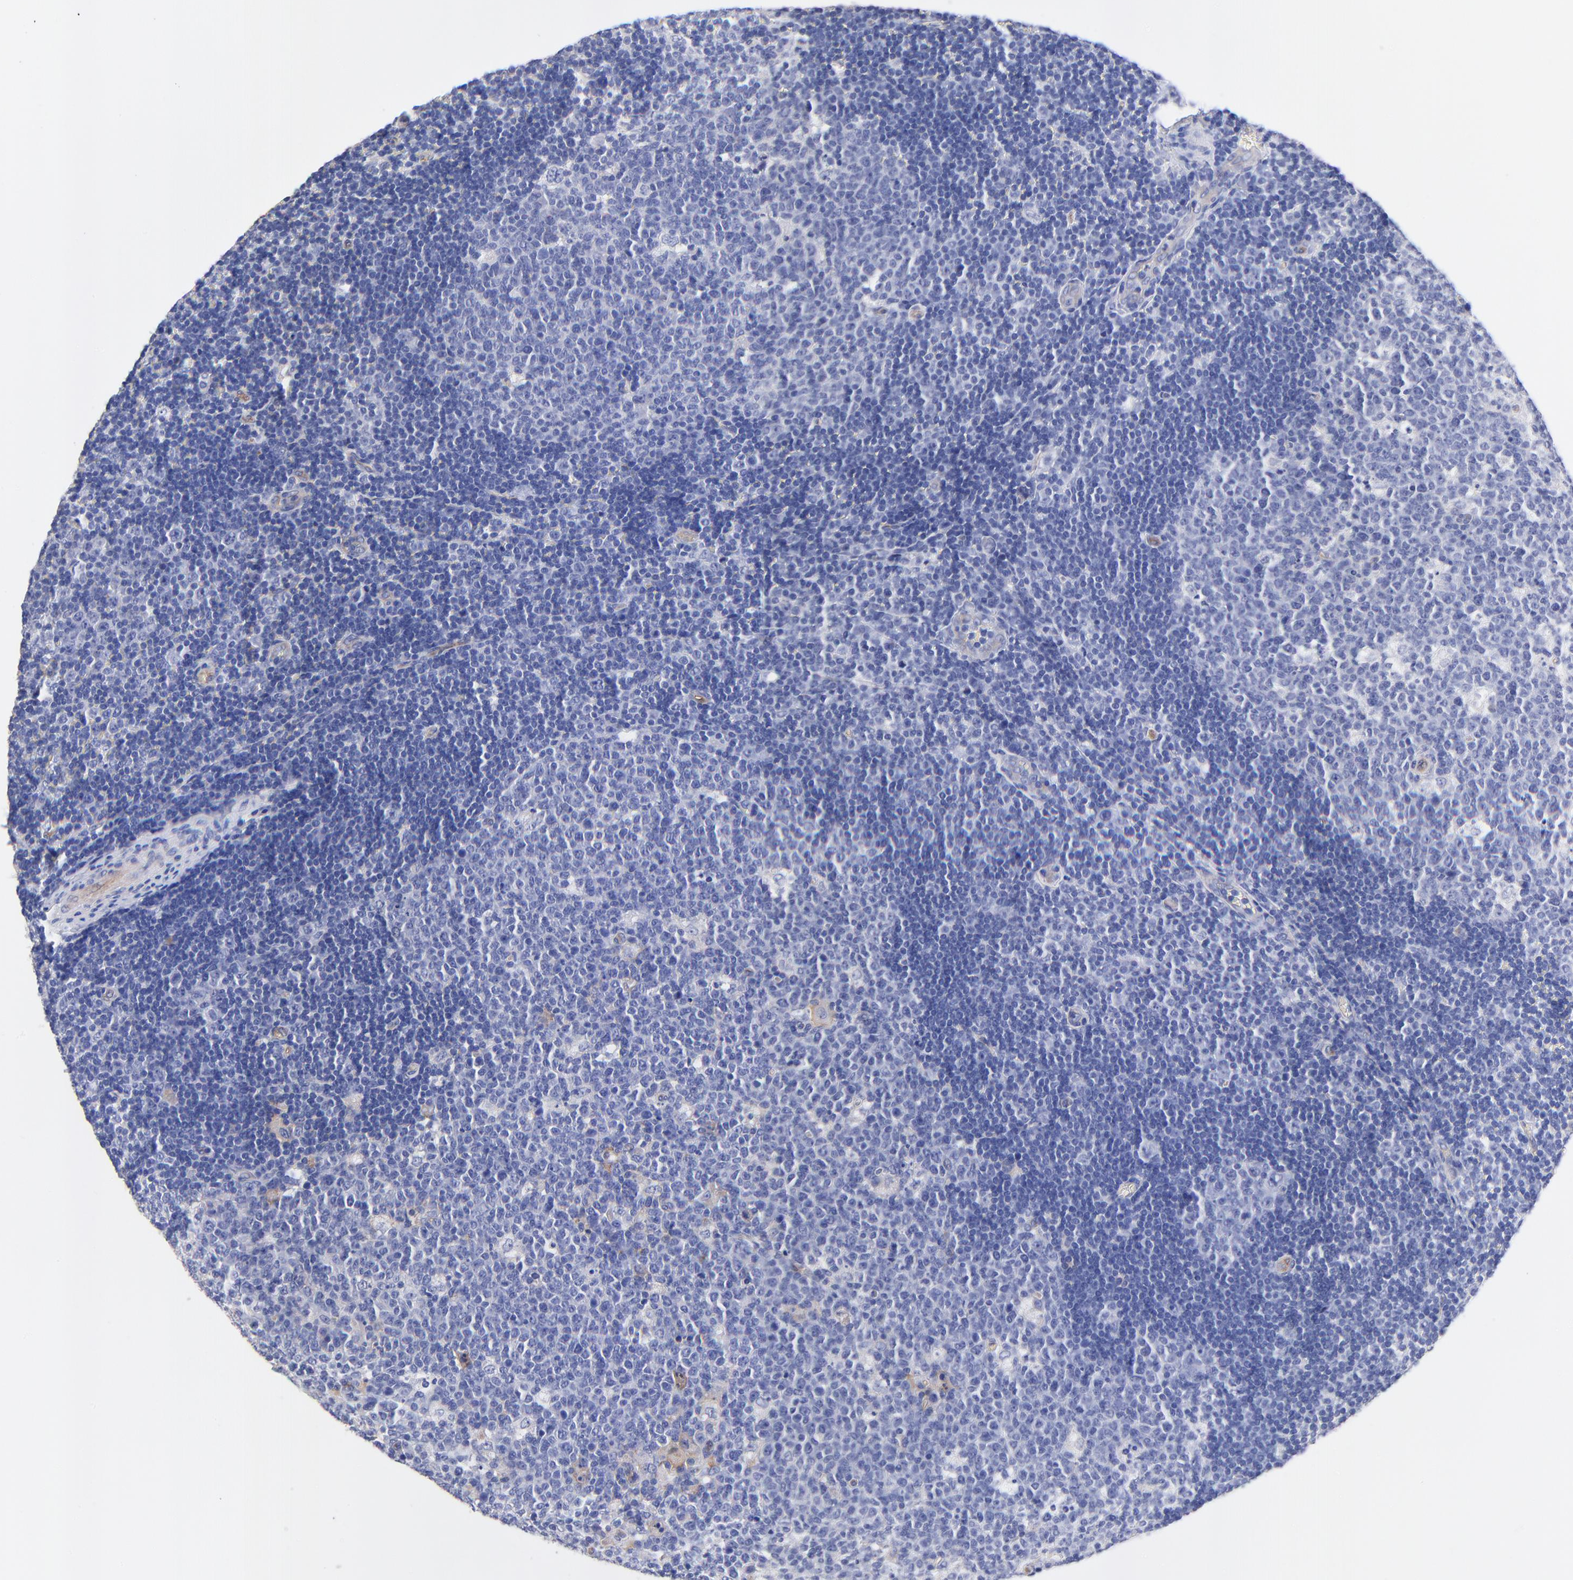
{"staining": {"intensity": "negative", "quantity": "none", "location": "none"}, "tissue": "lymph node", "cell_type": "Germinal center cells", "image_type": "normal", "snomed": [{"axis": "morphology", "description": "Normal tissue, NOS"}, {"axis": "topography", "description": "Lymph node"}, {"axis": "topography", "description": "Salivary gland"}], "caption": "High power microscopy histopathology image of an immunohistochemistry (IHC) image of benign lymph node, revealing no significant staining in germinal center cells. (DAB (3,3'-diaminobenzidine) immunohistochemistry (IHC) visualized using brightfield microscopy, high magnification).", "gene": "SLC44A2", "patient": {"sex": "male", "age": 8}}